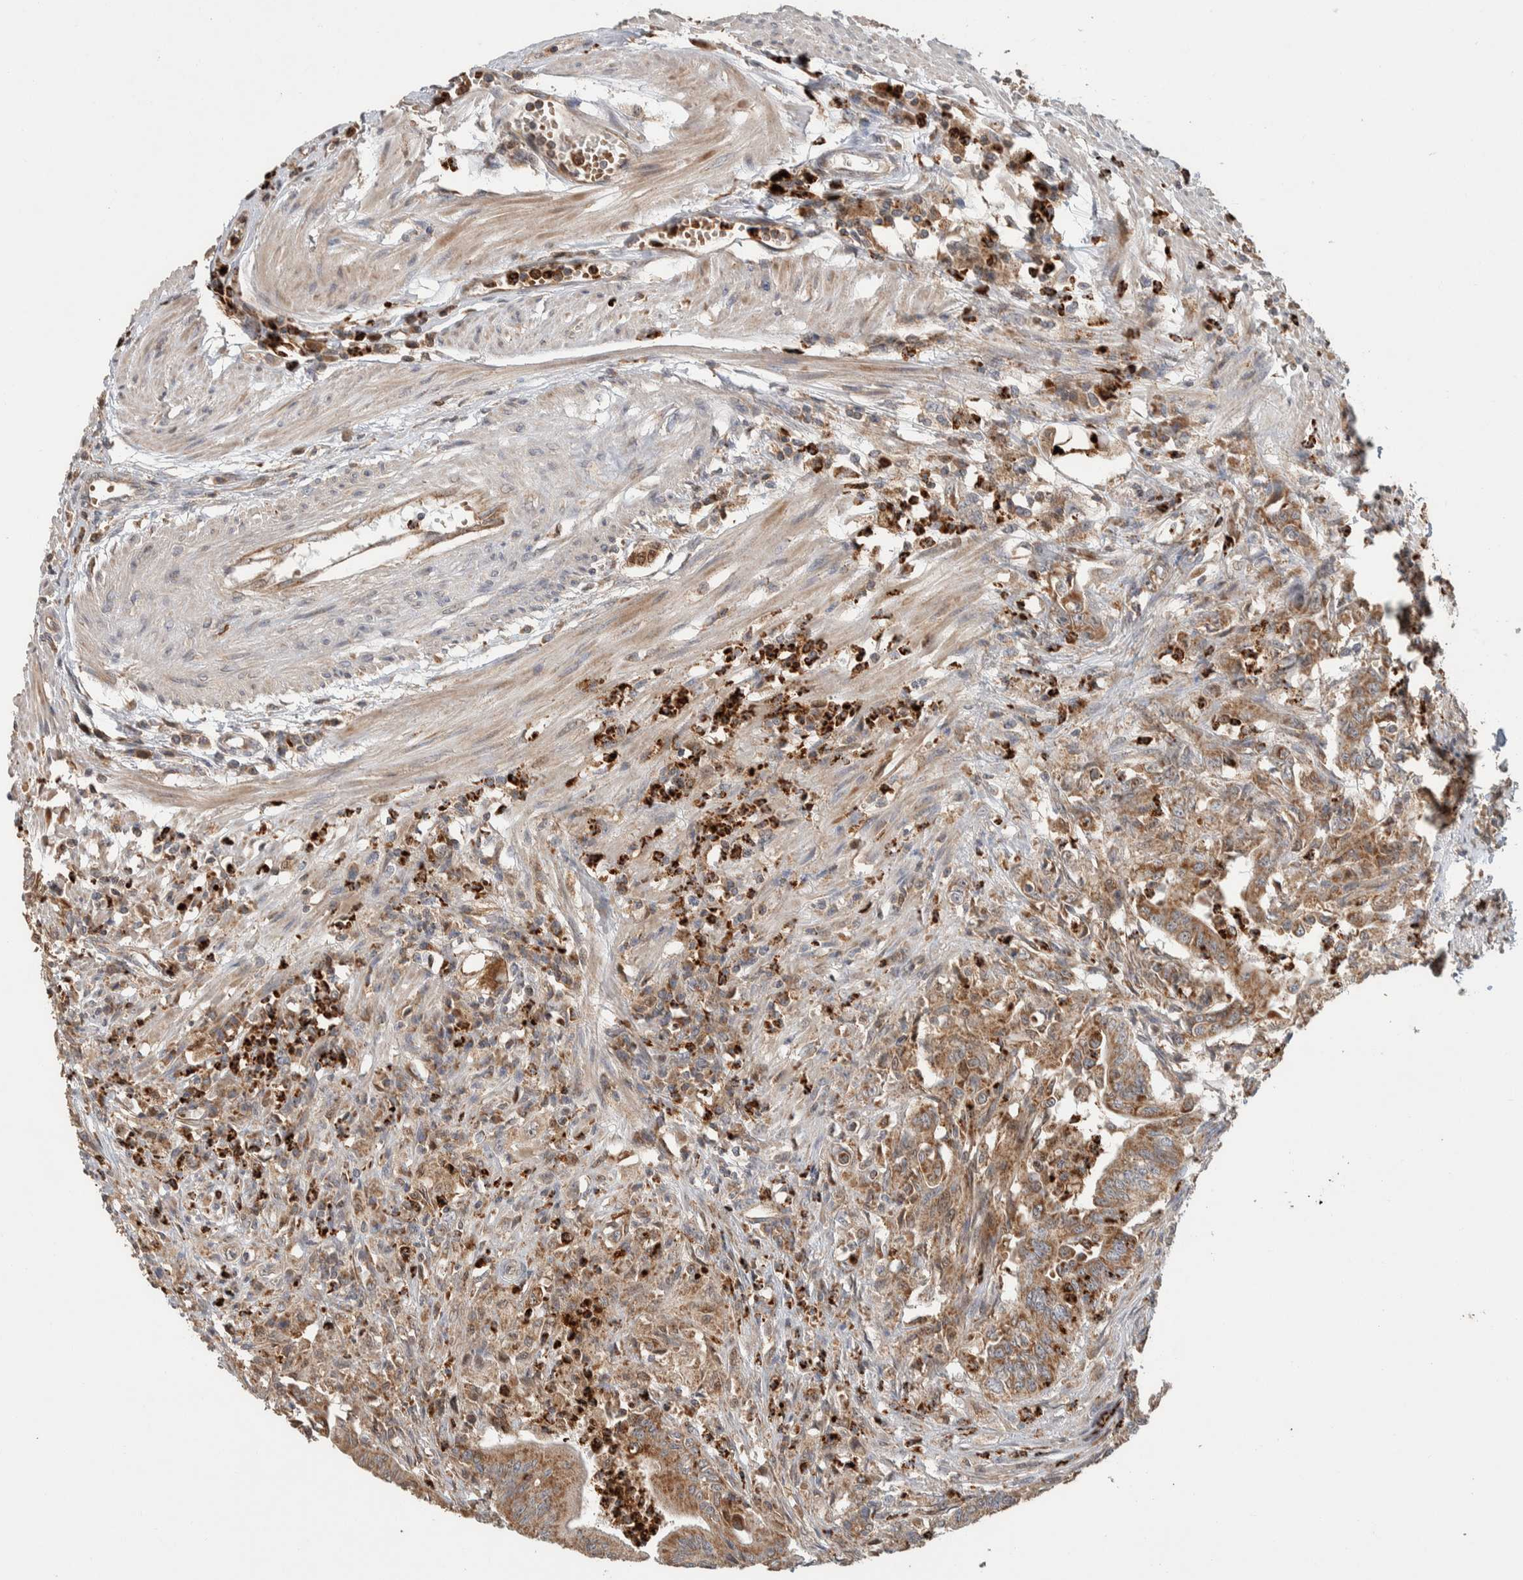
{"staining": {"intensity": "moderate", "quantity": ">75%", "location": "cytoplasmic/membranous"}, "tissue": "colorectal cancer", "cell_type": "Tumor cells", "image_type": "cancer", "snomed": [{"axis": "morphology", "description": "Adenoma, NOS"}, {"axis": "morphology", "description": "Adenocarcinoma, NOS"}, {"axis": "topography", "description": "Colon"}], "caption": "Human colorectal adenoma stained with a brown dye demonstrates moderate cytoplasmic/membranous positive expression in approximately >75% of tumor cells.", "gene": "VPS53", "patient": {"sex": "male", "age": 79}}